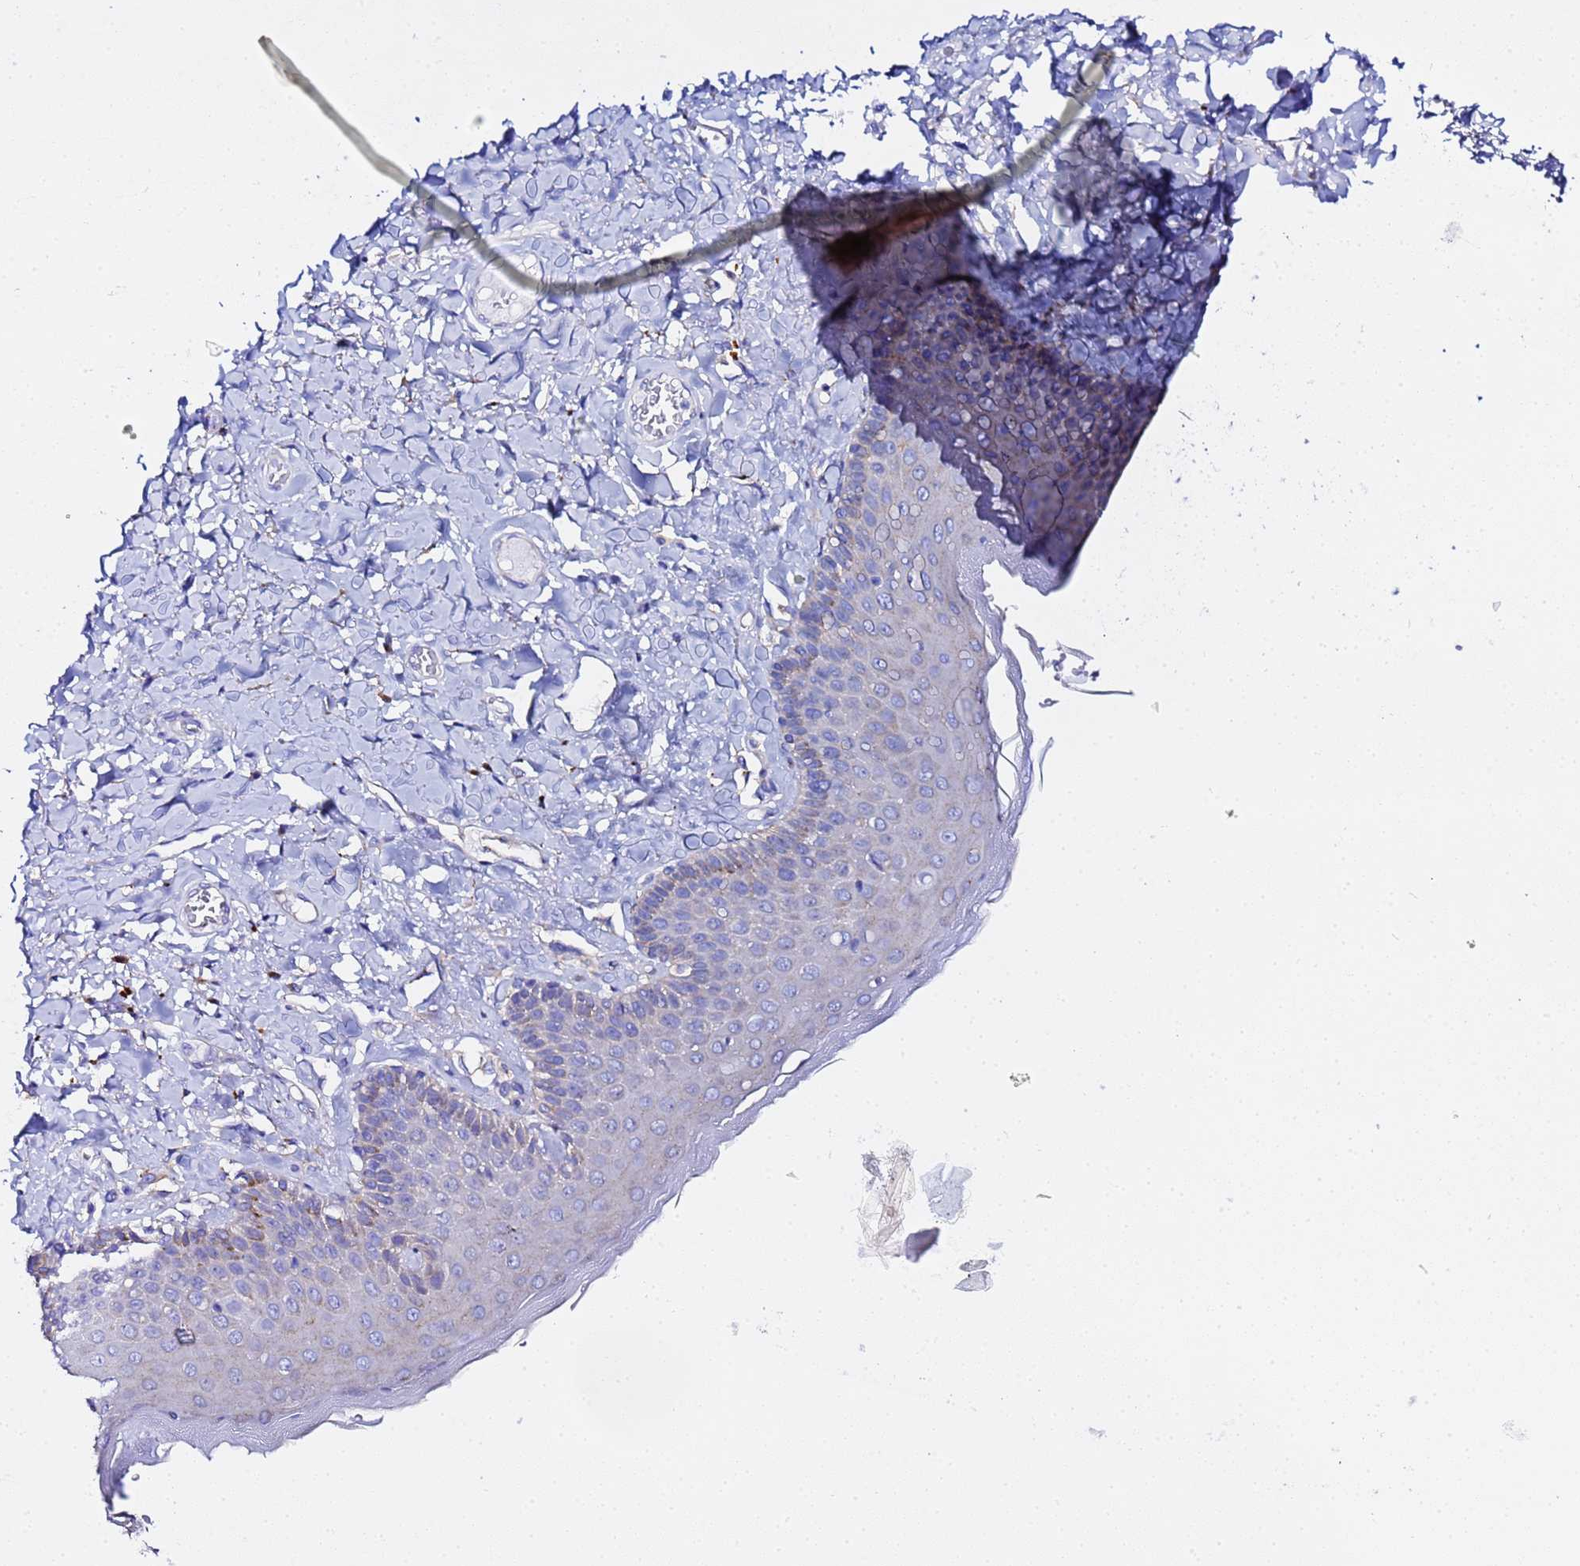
{"staining": {"intensity": "moderate", "quantity": "<25%", "location": "cytoplasmic/membranous"}, "tissue": "skin", "cell_type": "Epidermal cells", "image_type": "normal", "snomed": [{"axis": "morphology", "description": "Normal tissue, NOS"}, {"axis": "topography", "description": "Anal"}], "caption": "IHC (DAB (3,3'-diaminobenzidine)) staining of normal human skin displays moderate cytoplasmic/membranous protein staining in approximately <25% of epidermal cells.", "gene": "VTI1B", "patient": {"sex": "male", "age": 69}}